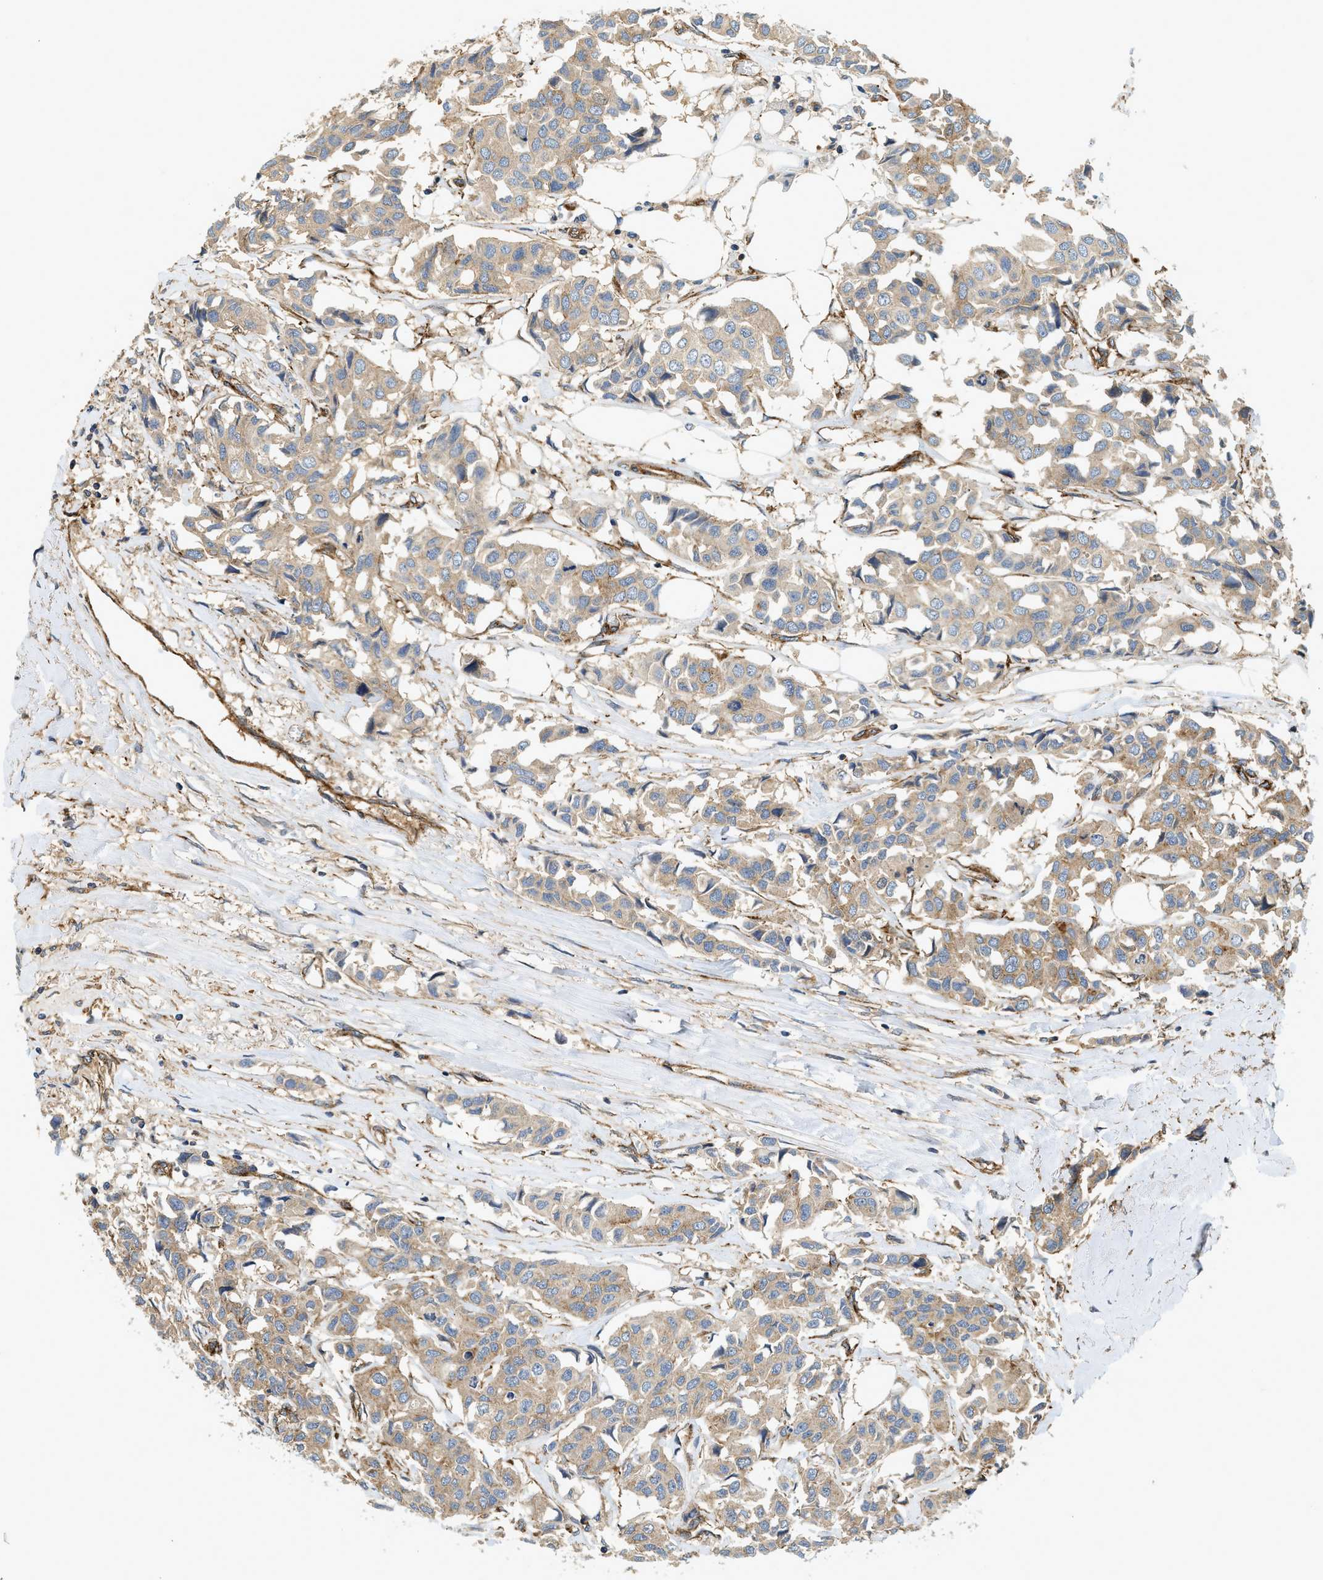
{"staining": {"intensity": "weak", "quantity": "25%-75%", "location": "cytoplasmic/membranous"}, "tissue": "breast cancer", "cell_type": "Tumor cells", "image_type": "cancer", "snomed": [{"axis": "morphology", "description": "Duct carcinoma"}, {"axis": "topography", "description": "Breast"}], "caption": "A photomicrograph of human breast cancer stained for a protein reveals weak cytoplasmic/membranous brown staining in tumor cells.", "gene": "HIP1", "patient": {"sex": "female", "age": 80}}